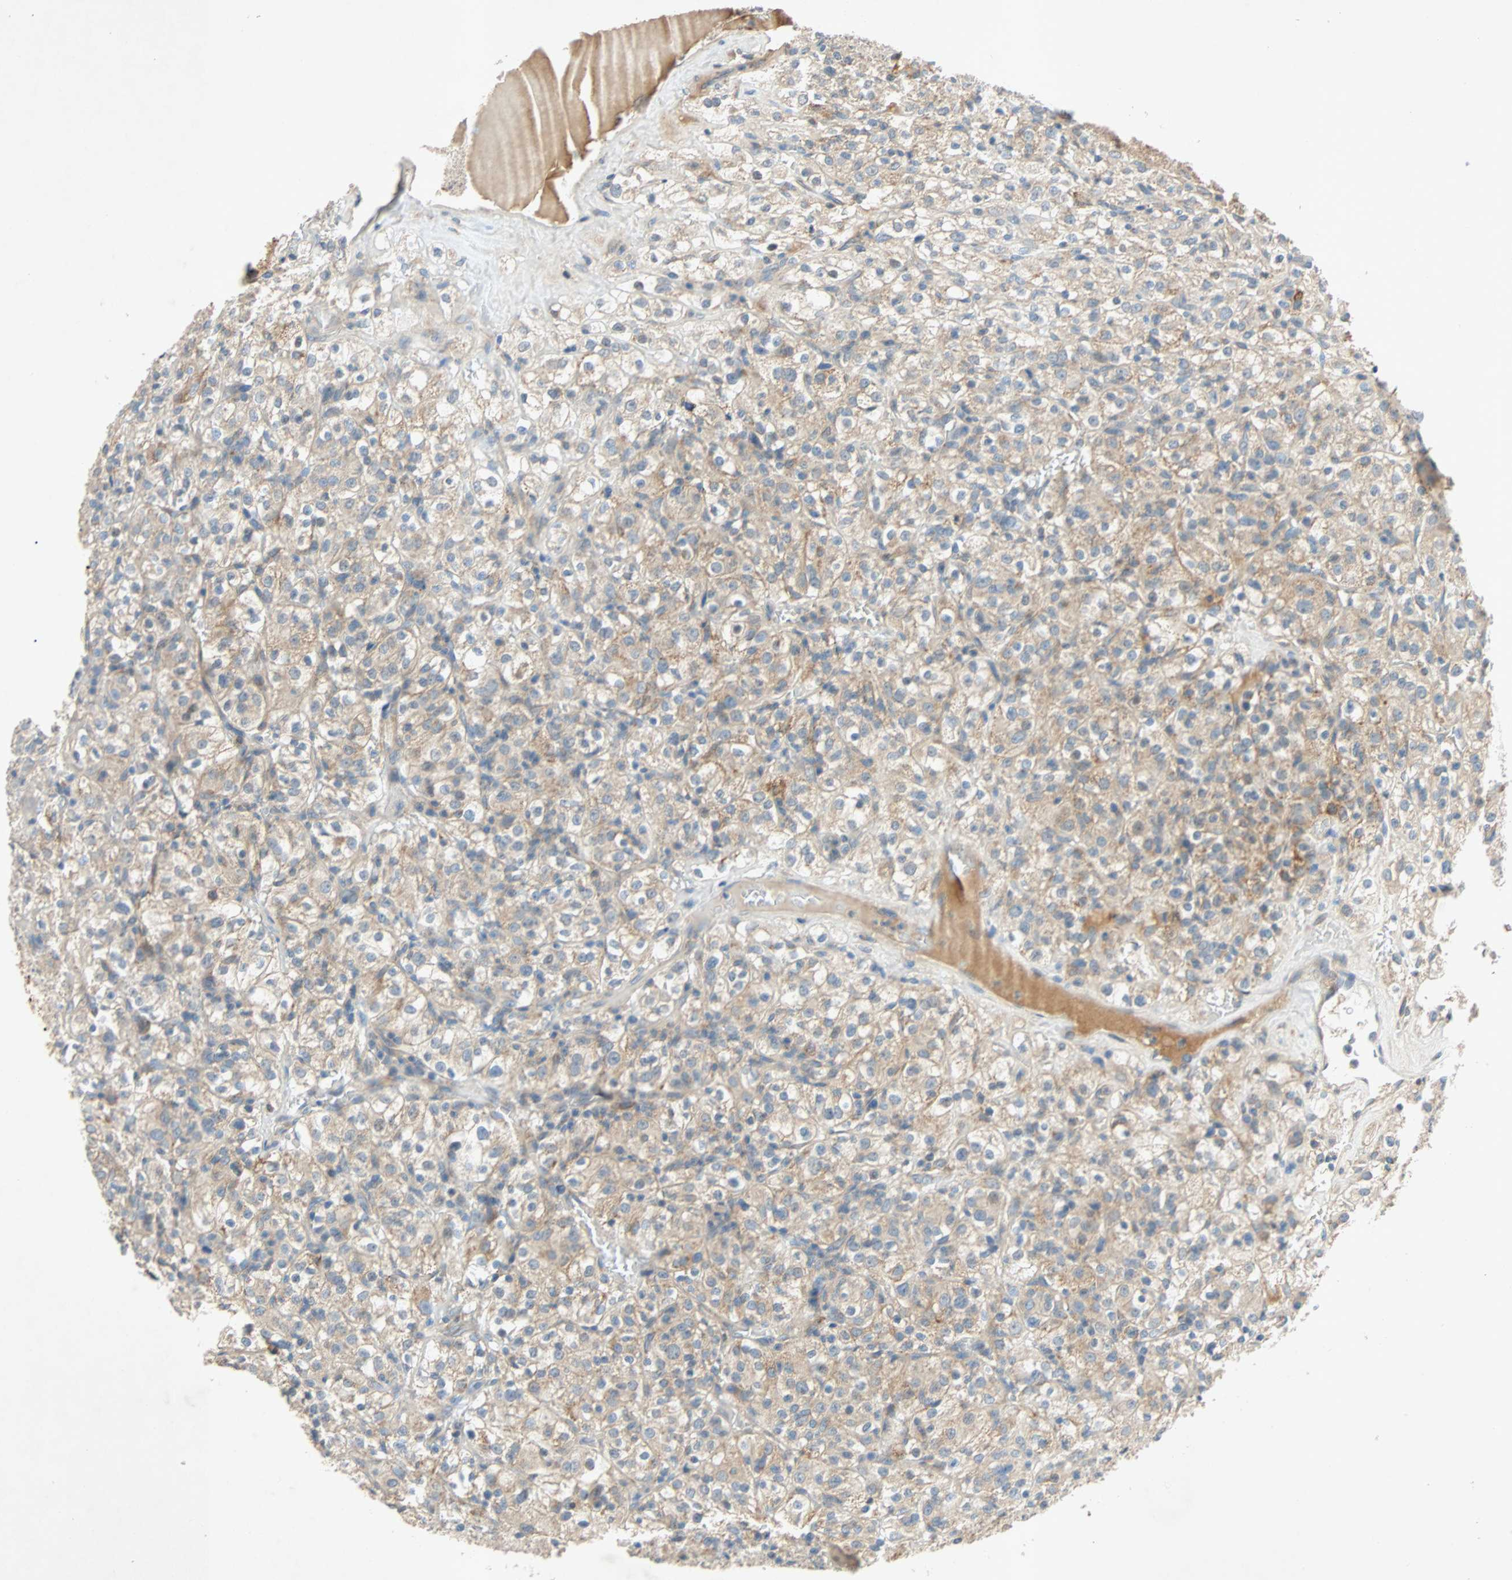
{"staining": {"intensity": "moderate", "quantity": "25%-75%", "location": "cytoplasmic/membranous"}, "tissue": "renal cancer", "cell_type": "Tumor cells", "image_type": "cancer", "snomed": [{"axis": "morphology", "description": "Normal tissue, NOS"}, {"axis": "morphology", "description": "Adenocarcinoma, NOS"}, {"axis": "topography", "description": "Kidney"}], "caption": "Immunohistochemical staining of human renal cancer (adenocarcinoma) exhibits medium levels of moderate cytoplasmic/membranous expression in approximately 25%-75% of tumor cells.", "gene": "XYLT1", "patient": {"sex": "female", "age": 72}}